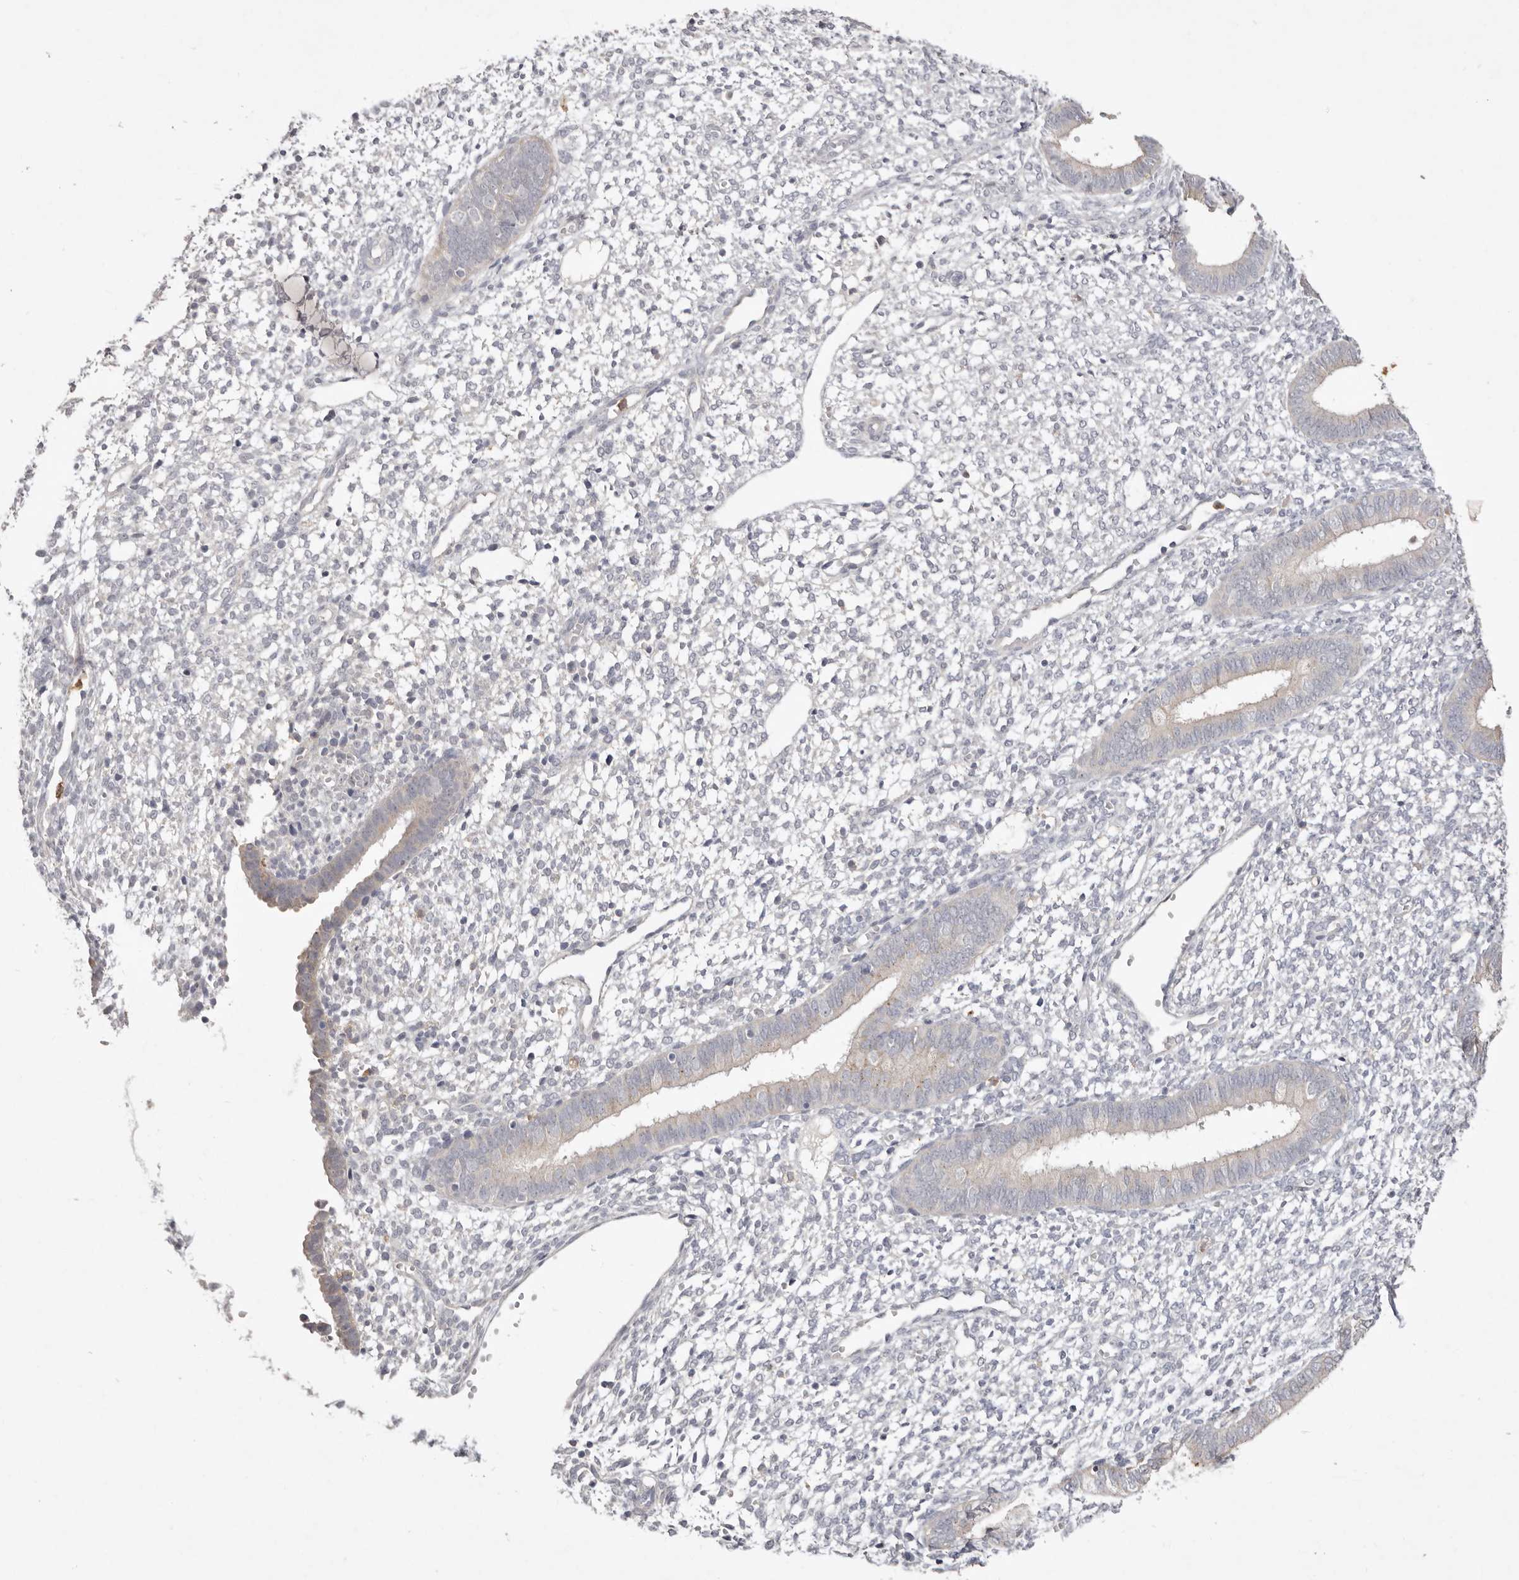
{"staining": {"intensity": "negative", "quantity": "none", "location": "none"}, "tissue": "endometrium", "cell_type": "Cells in endometrial stroma", "image_type": "normal", "snomed": [{"axis": "morphology", "description": "Normal tissue, NOS"}, {"axis": "topography", "description": "Endometrium"}], "caption": "Cells in endometrial stroma show no significant protein positivity in normal endometrium. The staining was performed using DAB to visualize the protein expression in brown, while the nuclei were stained in blue with hematoxylin (Magnification: 20x).", "gene": "GPR84", "patient": {"sex": "female", "age": 46}}